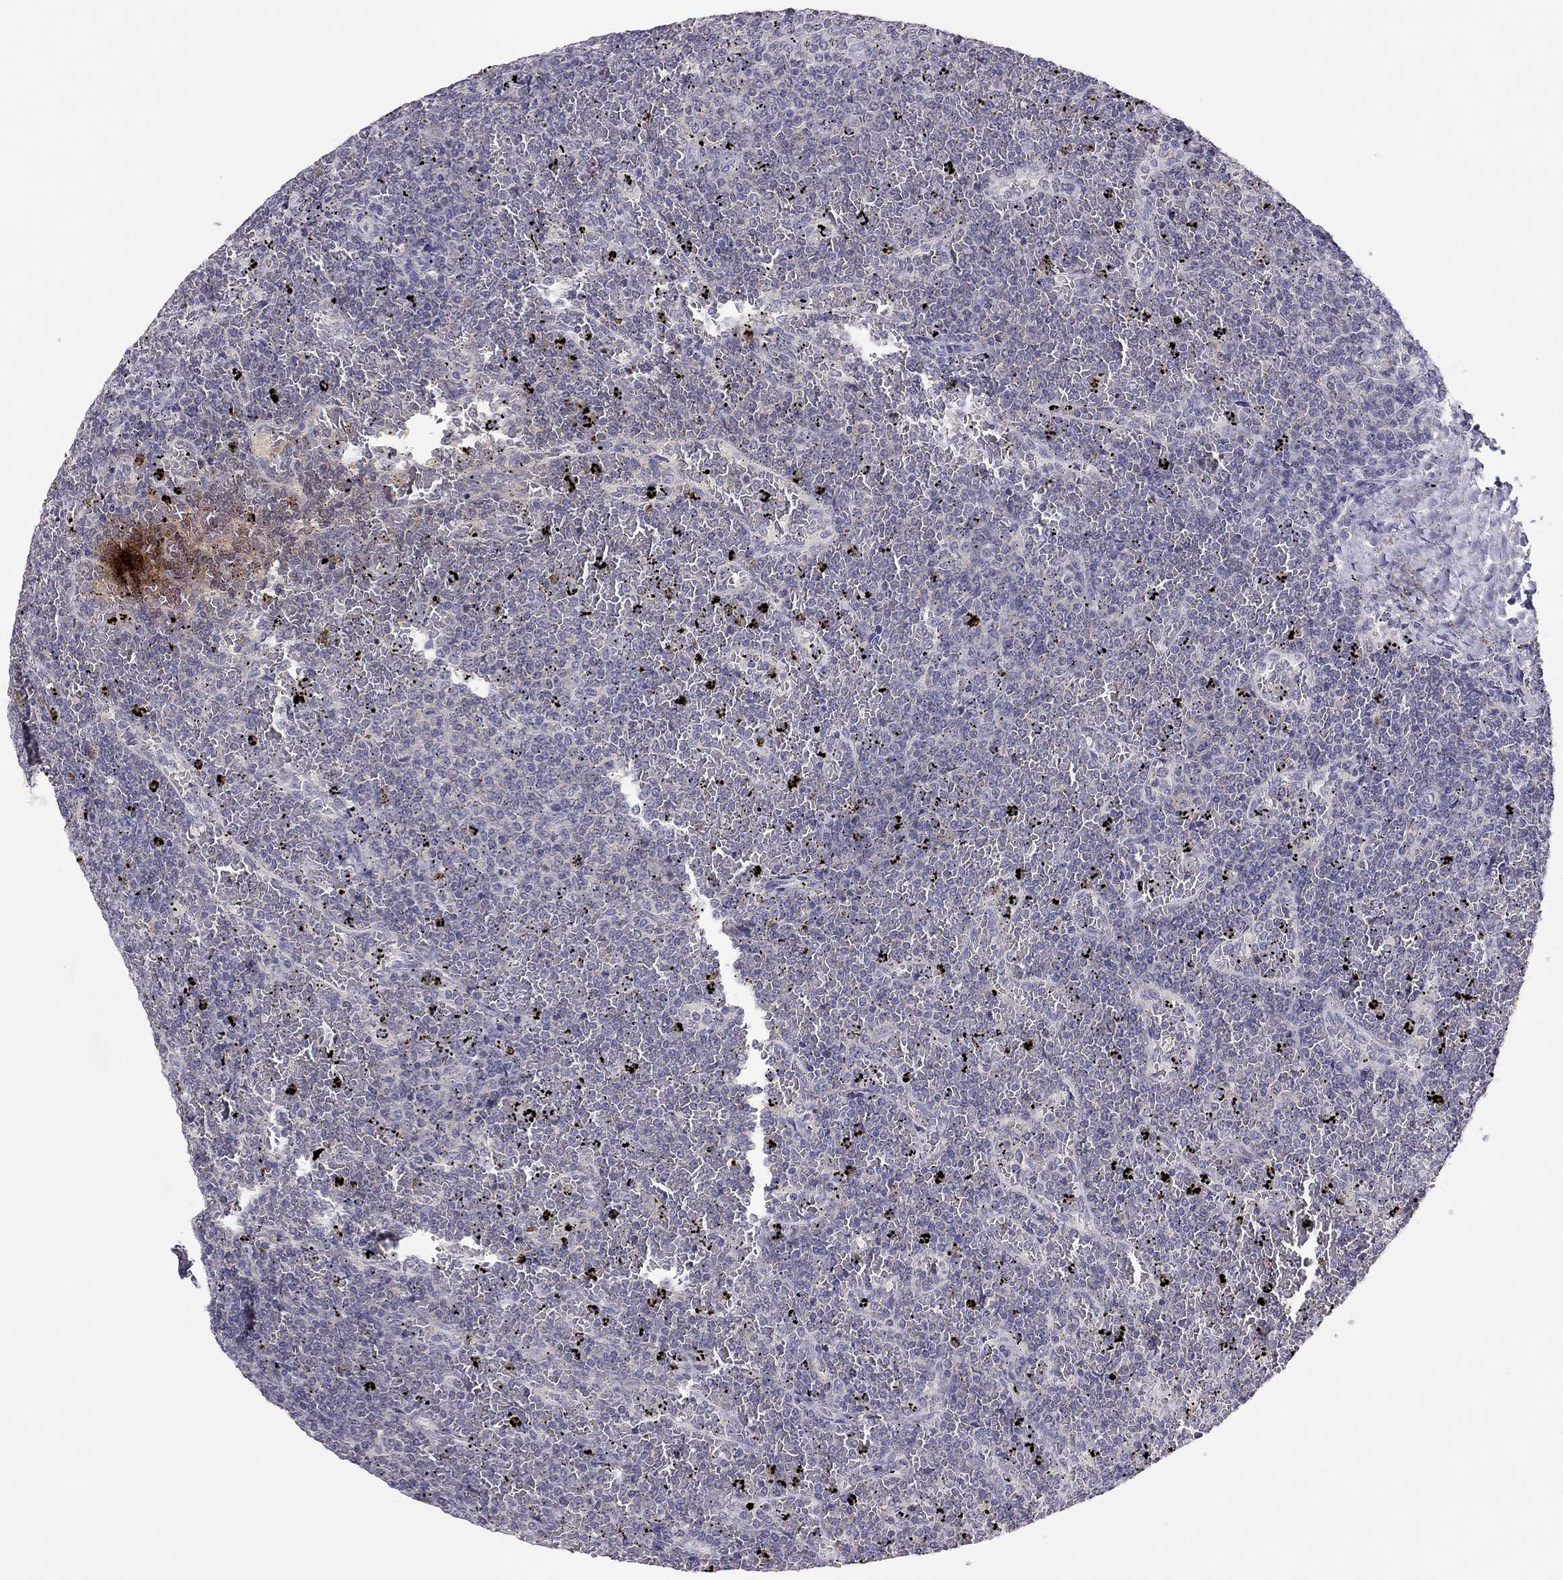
{"staining": {"intensity": "negative", "quantity": "none", "location": "none"}, "tissue": "lymphoma", "cell_type": "Tumor cells", "image_type": "cancer", "snomed": [{"axis": "morphology", "description": "Malignant lymphoma, non-Hodgkin's type, Low grade"}, {"axis": "topography", "description": "Spleen"}], "caption": "DAB immunohistochemical staining of human lymphoma displays no significant expression in tumor cells.", "gene": "ADORA2A", "patient": {"sex": "female", "age": 77}}